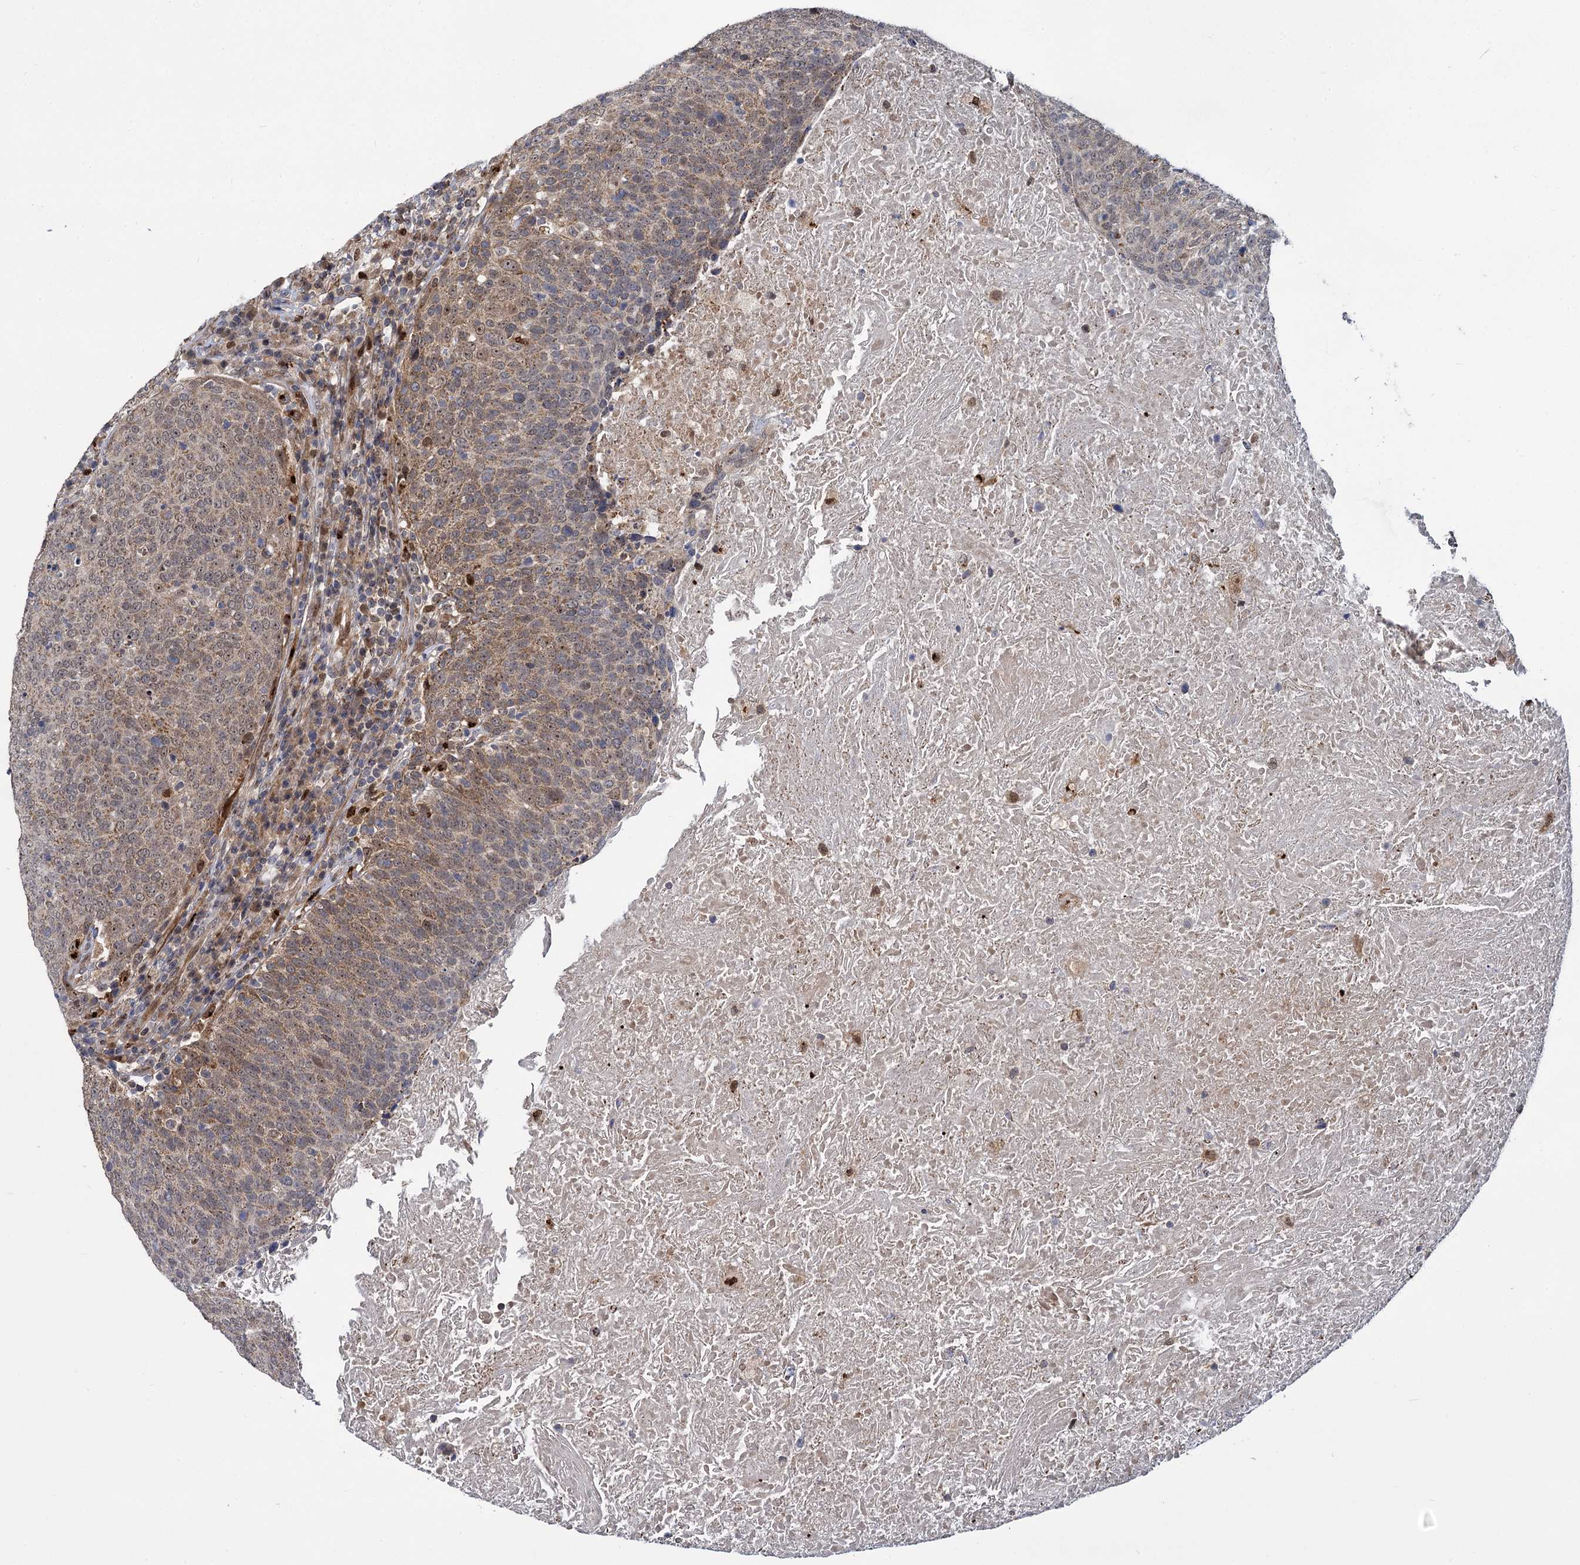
{"staining": {"intensity": "weak", "quantity": "25%-75%", "location": "cytoplasmic/membranous"}, "tissue": "head and neck cancer", "cell_type": "Tumor cells", "image_type": "cancer", "snomed": [{"axis": "morphology", "description": "Squamous cell carcinoma, NOS"}, {"axis": "morphology", "description": "Squamous cell carcinoma, metastatic, NOS"}, {"axis": "topography", "description": "Lymph node"}, {"axis": "topography", "description": "Head-Neck"}], "caption": "Immunohistochemical staining of squamous cell carcinoma (head and neck) exhibits low levels of weak cytoplasmic/membranous staining in about 25%-75% of tumor cells.", "gene": "GAL3ST4", "patient": {"sex": "male", "age": 62}}